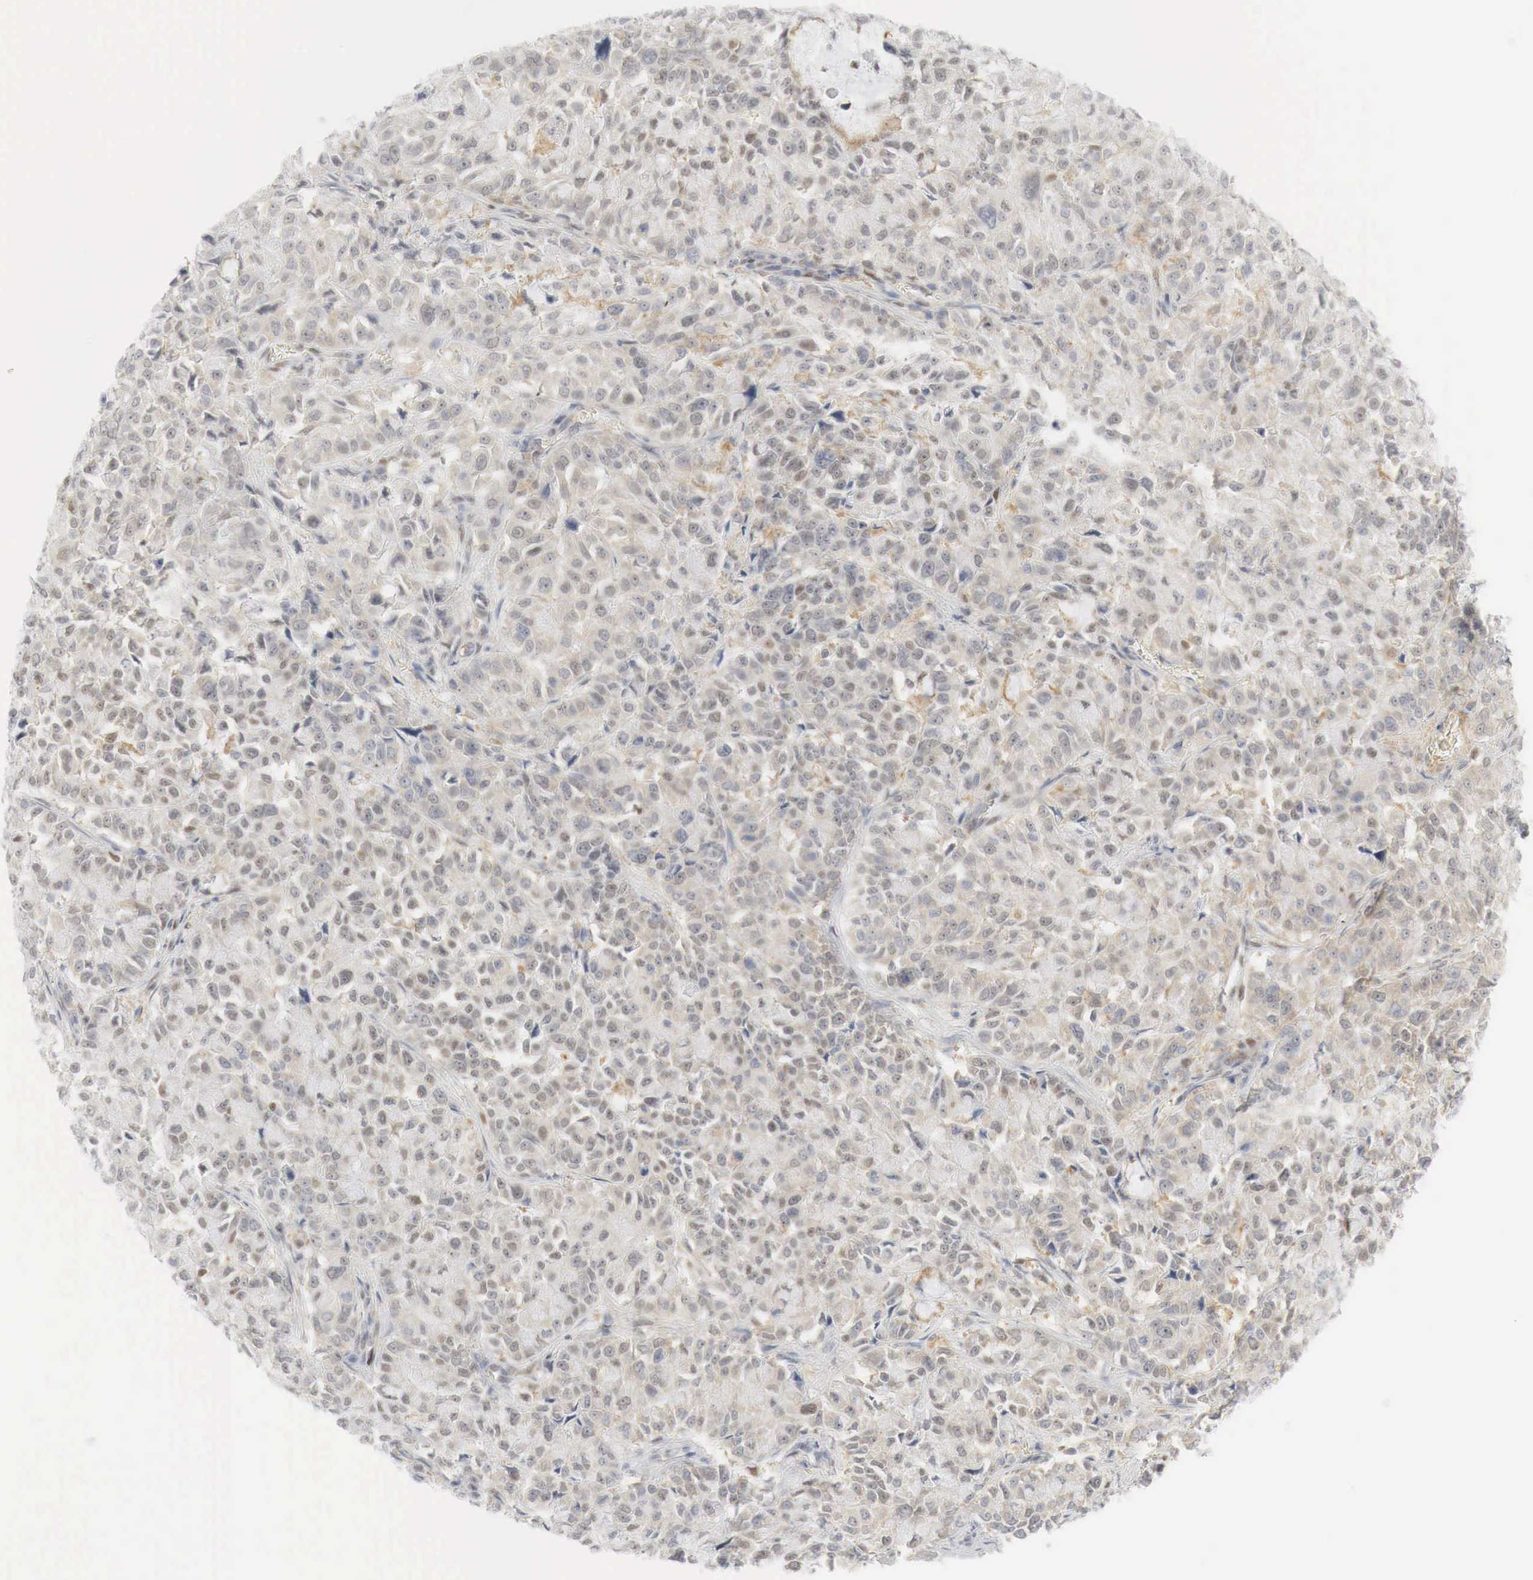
{"staining": {"intensity": "weak", "quantity": "<25%", "location": "cytoplasmic/membranous,nuclear"}, "tissue": "pancreatic cancer", "cell_type": "Tumor cells", "image_type": "cancer", "snomed": [{"axis": "morphology", "description": "Adenocarcinoma, NOS"}, {"axis": "topography", "description": "Pancreas"}], "caption": "The micrograph demonstrates no significant positivity in tumor cells of pancreatic cancer (adenocarcinoma). The staining was performed using DAB (3,3'-diaminobenzidine) to visualize the protein expression in brown, while the nuclei were stained in blue with hematoxylin (Magnification: 20x).", "gene": "MYC", "patient": {"sex": "female", "age": 52}}